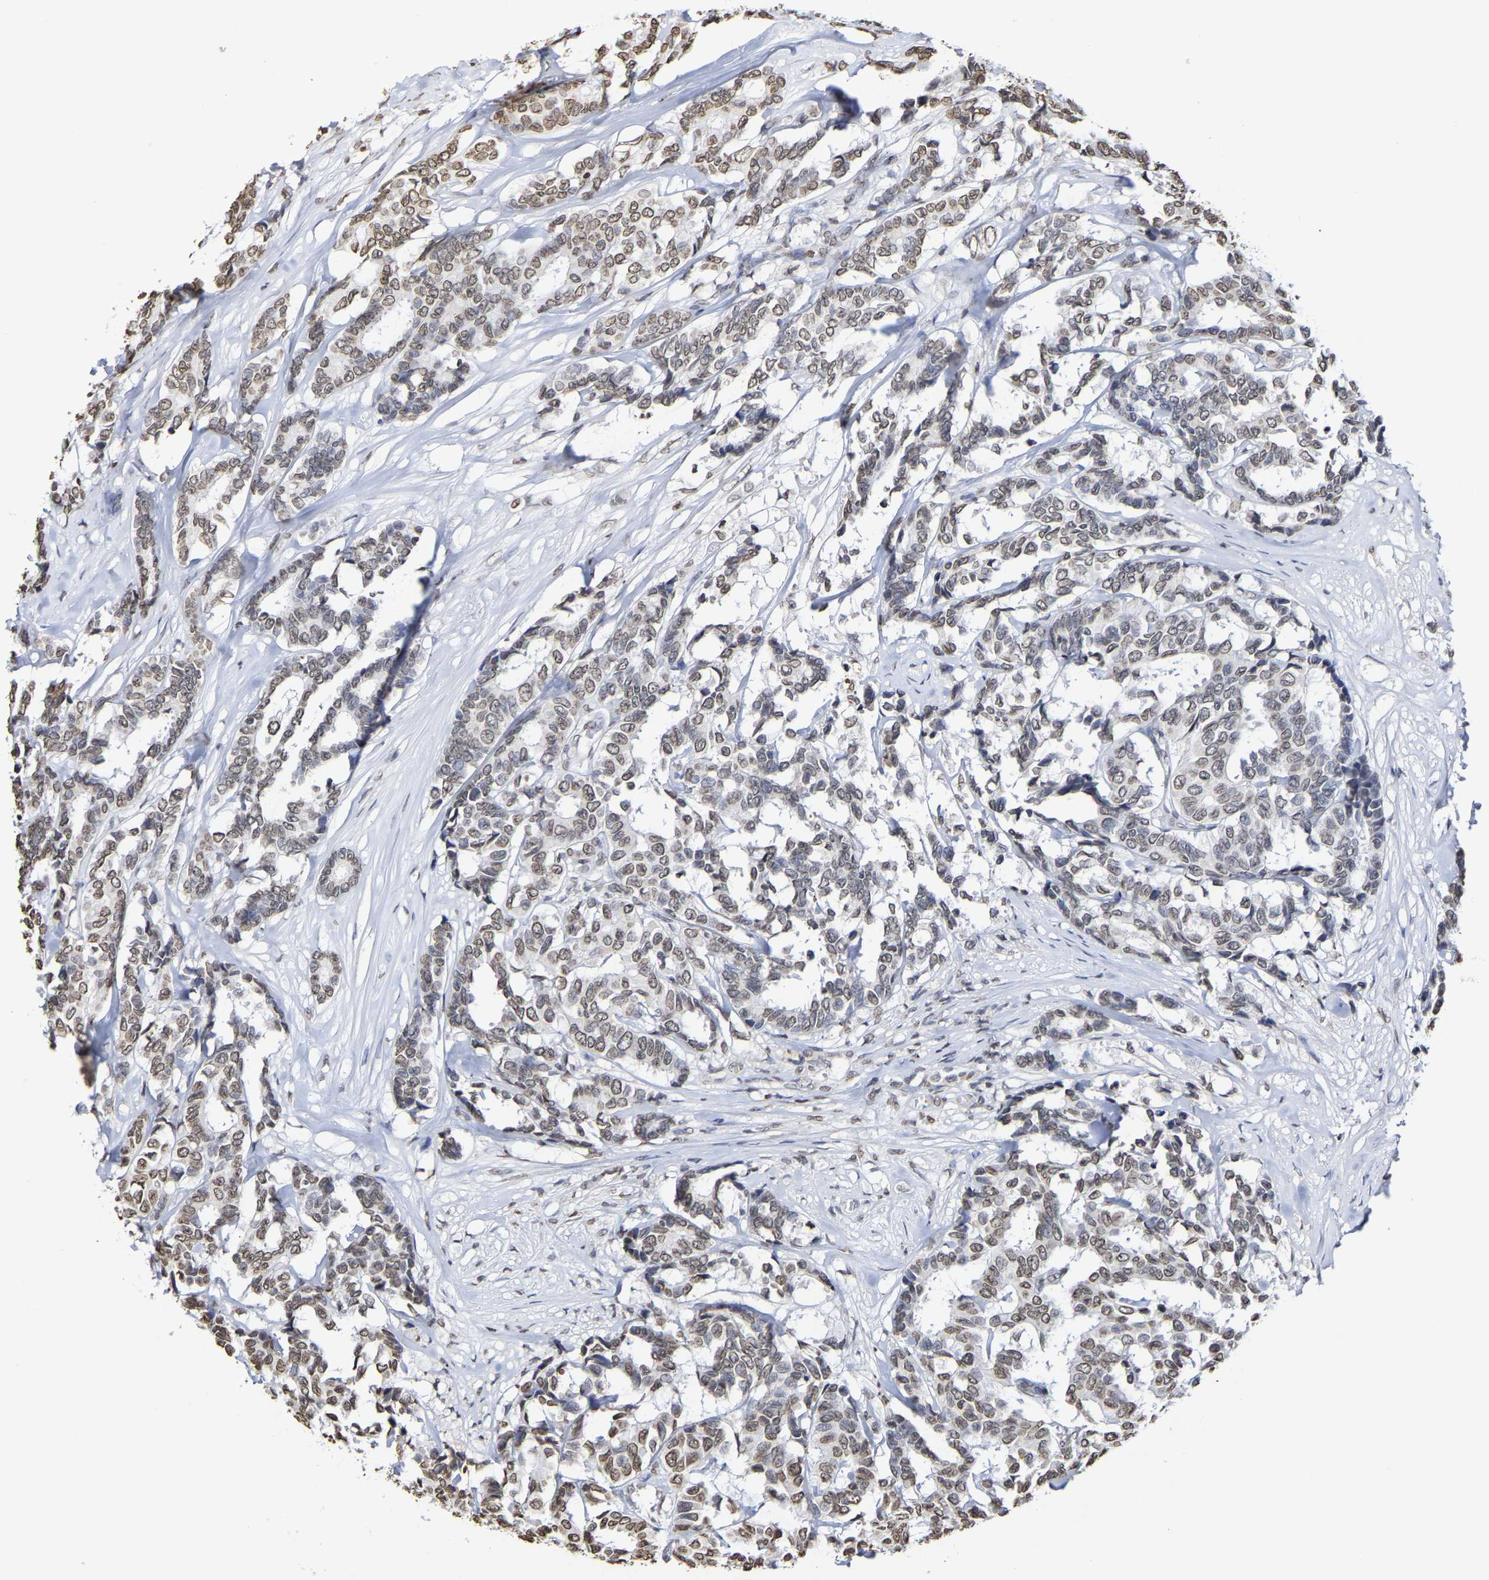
{"staining": {"intensity": "weak", "quantity": ">75%", "location": "nuclear"}, "tissue": "breast cancer", "cell_type": "Tumor cells", "image_type": "cancer", "snomed": [{"axis": "morphology", "description": "Duct carcinoma"}, {"axis": "topography", "description": "Breast"}], "caption": "IHC of invasive ductal carcinoma (breast) exhibits low levels of weak nuclear positivity in about >75% of tumor cells.", "gene": "ATF4", "patient": {"sex": "female", "age": 87}}